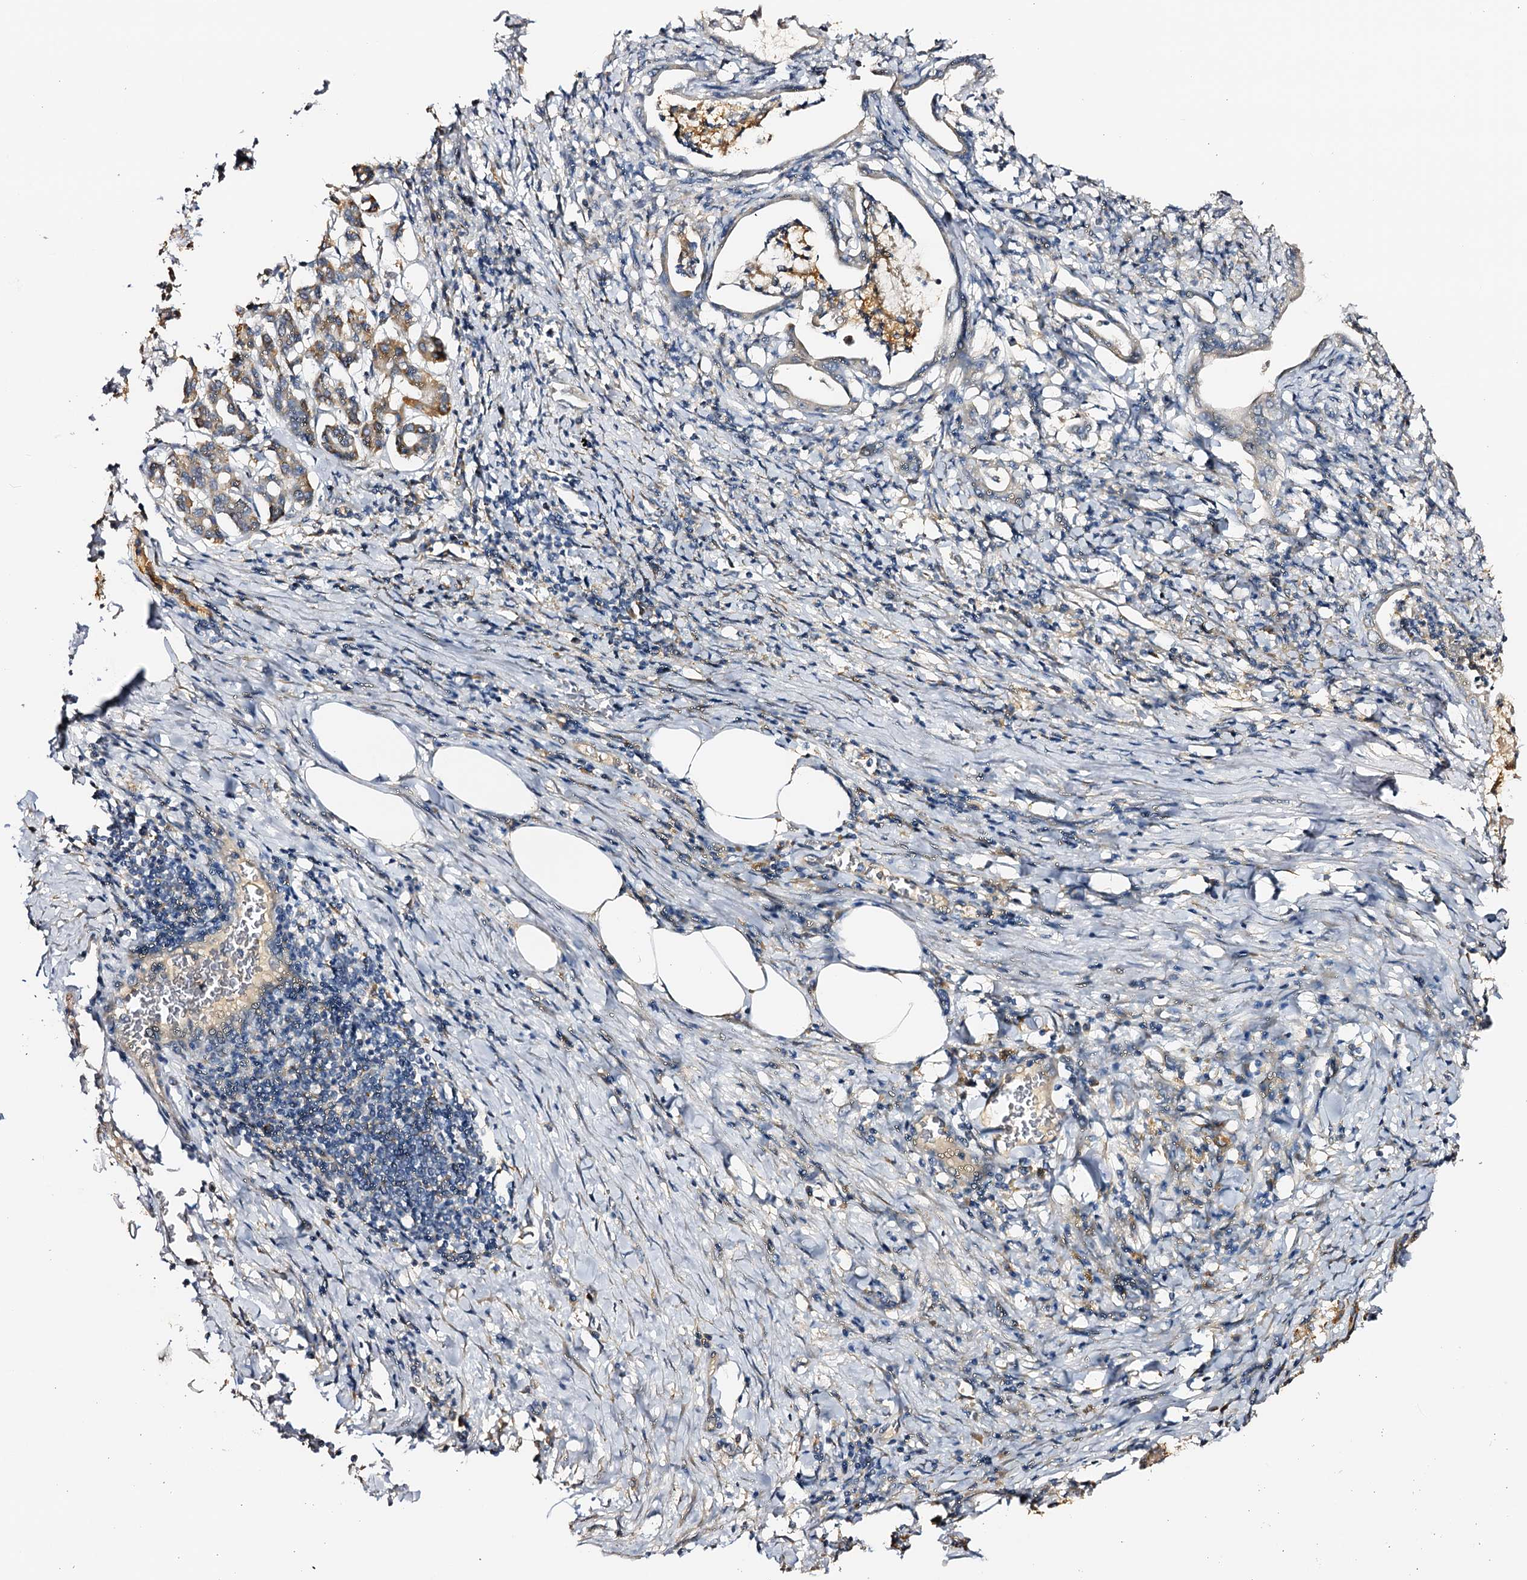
{"staining": {"intensity": "negative", "quantity": "none", "location": "none"}, "tissue": "pancreatic cancer", "cell_type": "Tumor cells", "image_type": "cancer", "snomed": [{"axis": "morphology", "description": "Adenocarcinoma, NOS"}, {"axis": "topography", "description": "Pancreas"}], "caption": "IHC photomicrograph of neoplastic tissue: human pancreatic cancer (adenocarcinoma) stained with DAB (3,3'-diaminobenzidine) shows no significant protein positivity in tumor cells.", "gene": "DMXL2", "patient": {"sex": "female", "age": 55}}